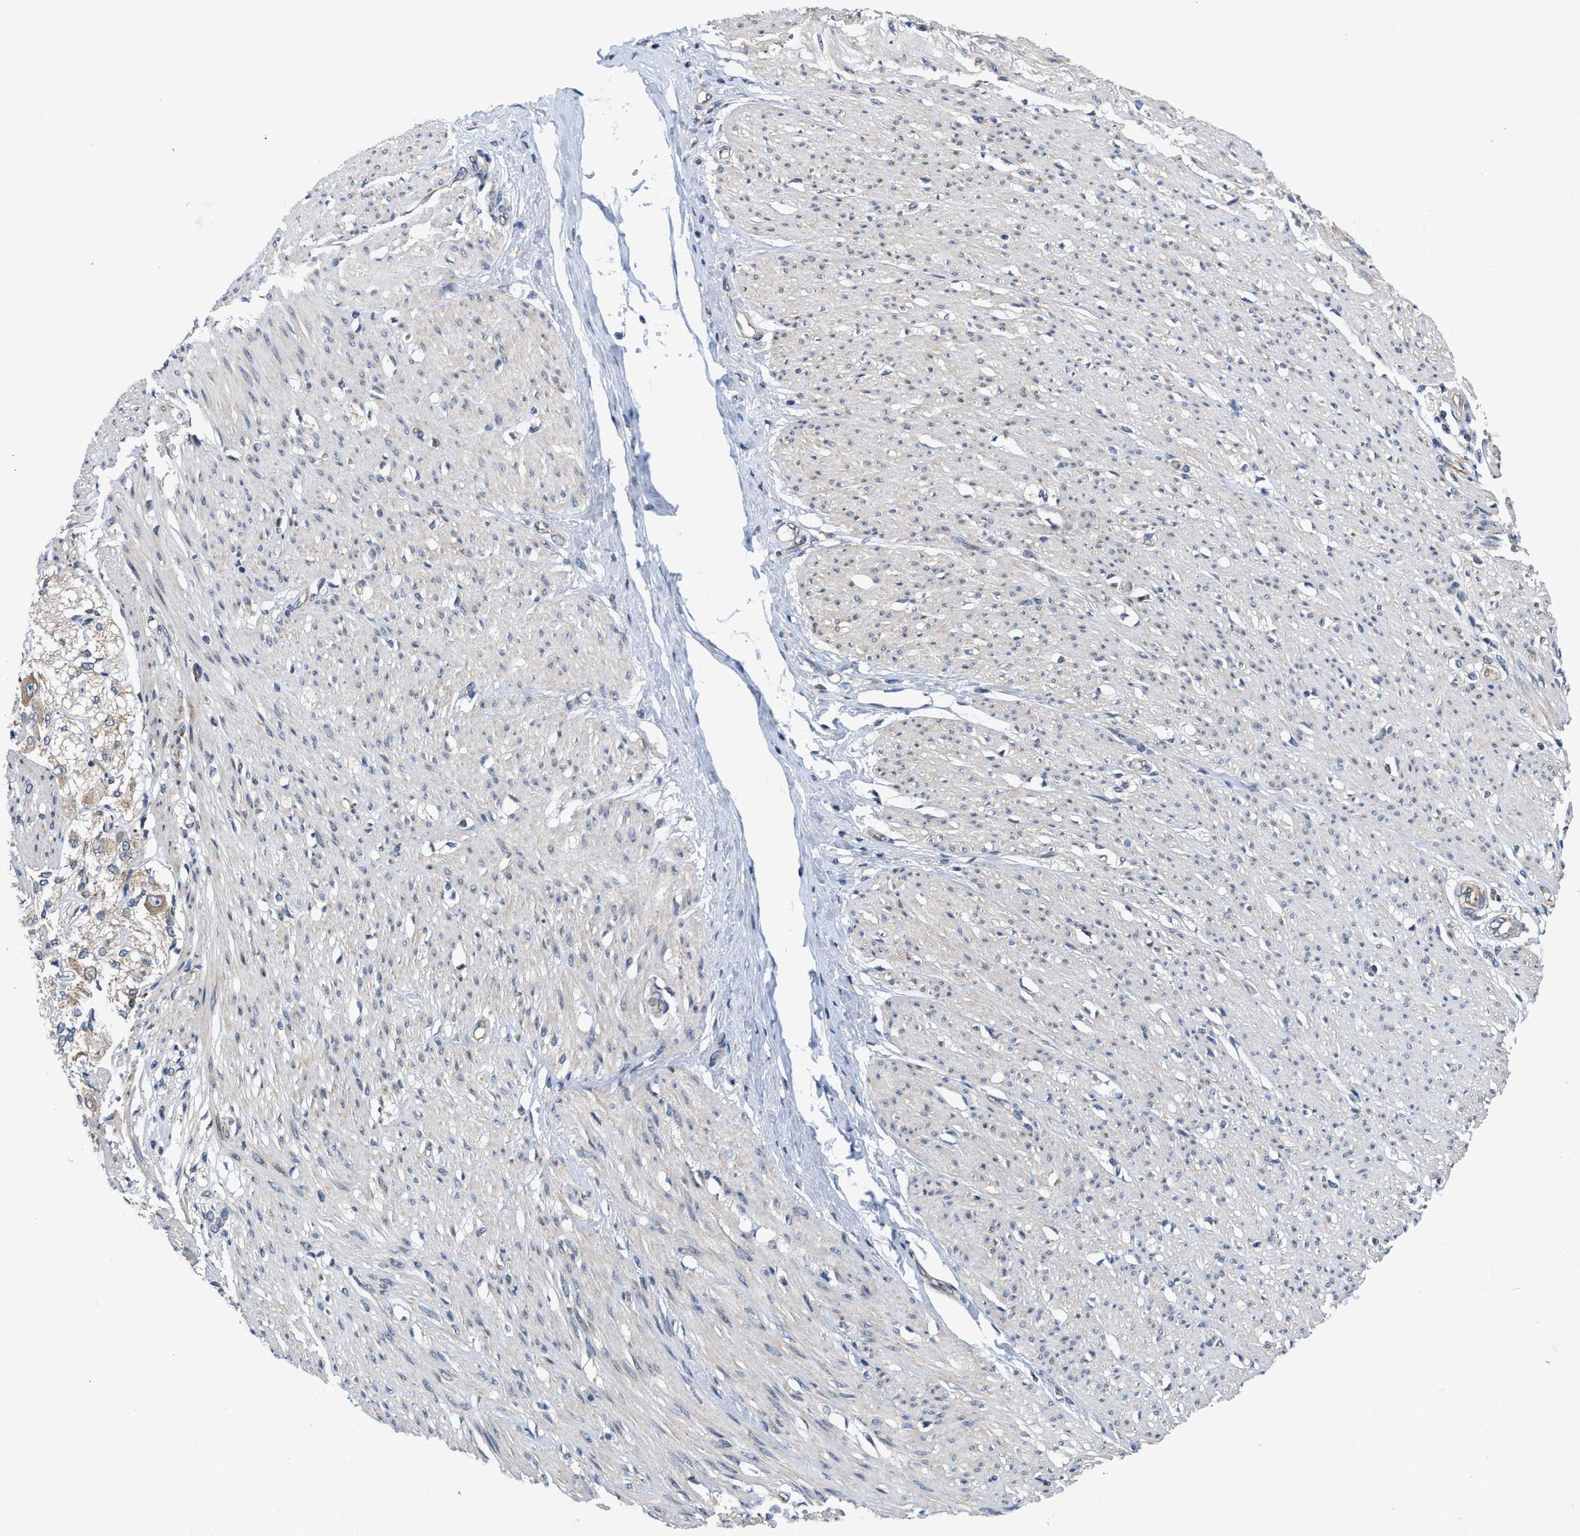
{"staining": {"intensity": "moderate", "quantity": "<25%", "location": "cytoplasmic/membranous"}, "tissue": "adipose tissue", "cell_type": "Adipocytes", "image_type": "normal", "snomed": [{"axis": "morphology", "description": "Normal tissue, NOS"}, {"axis": "morphology", "description": "Adenocarcinoma, NOS"}, {"axis": "topography", "description": "Colon"}, {"axis": "topography", "description": "Peripheral nerve tissue"}], "caption": "DAB (3,3'-diaminobenzidine) immunohistochemical staining of benign adipose tissue shows moderate cytoplasmic/membranous protein staining in approximately <25% of adipocytes. The staining was performed using DAB (3,3'-diaminobenzidine) to visualize the protein expression in brown, while the nuclei were stained in blue with hematoxylin (Magnification: 20x).", "gene": "EOGT", "patient": {"sex": "male", "age": 14}}